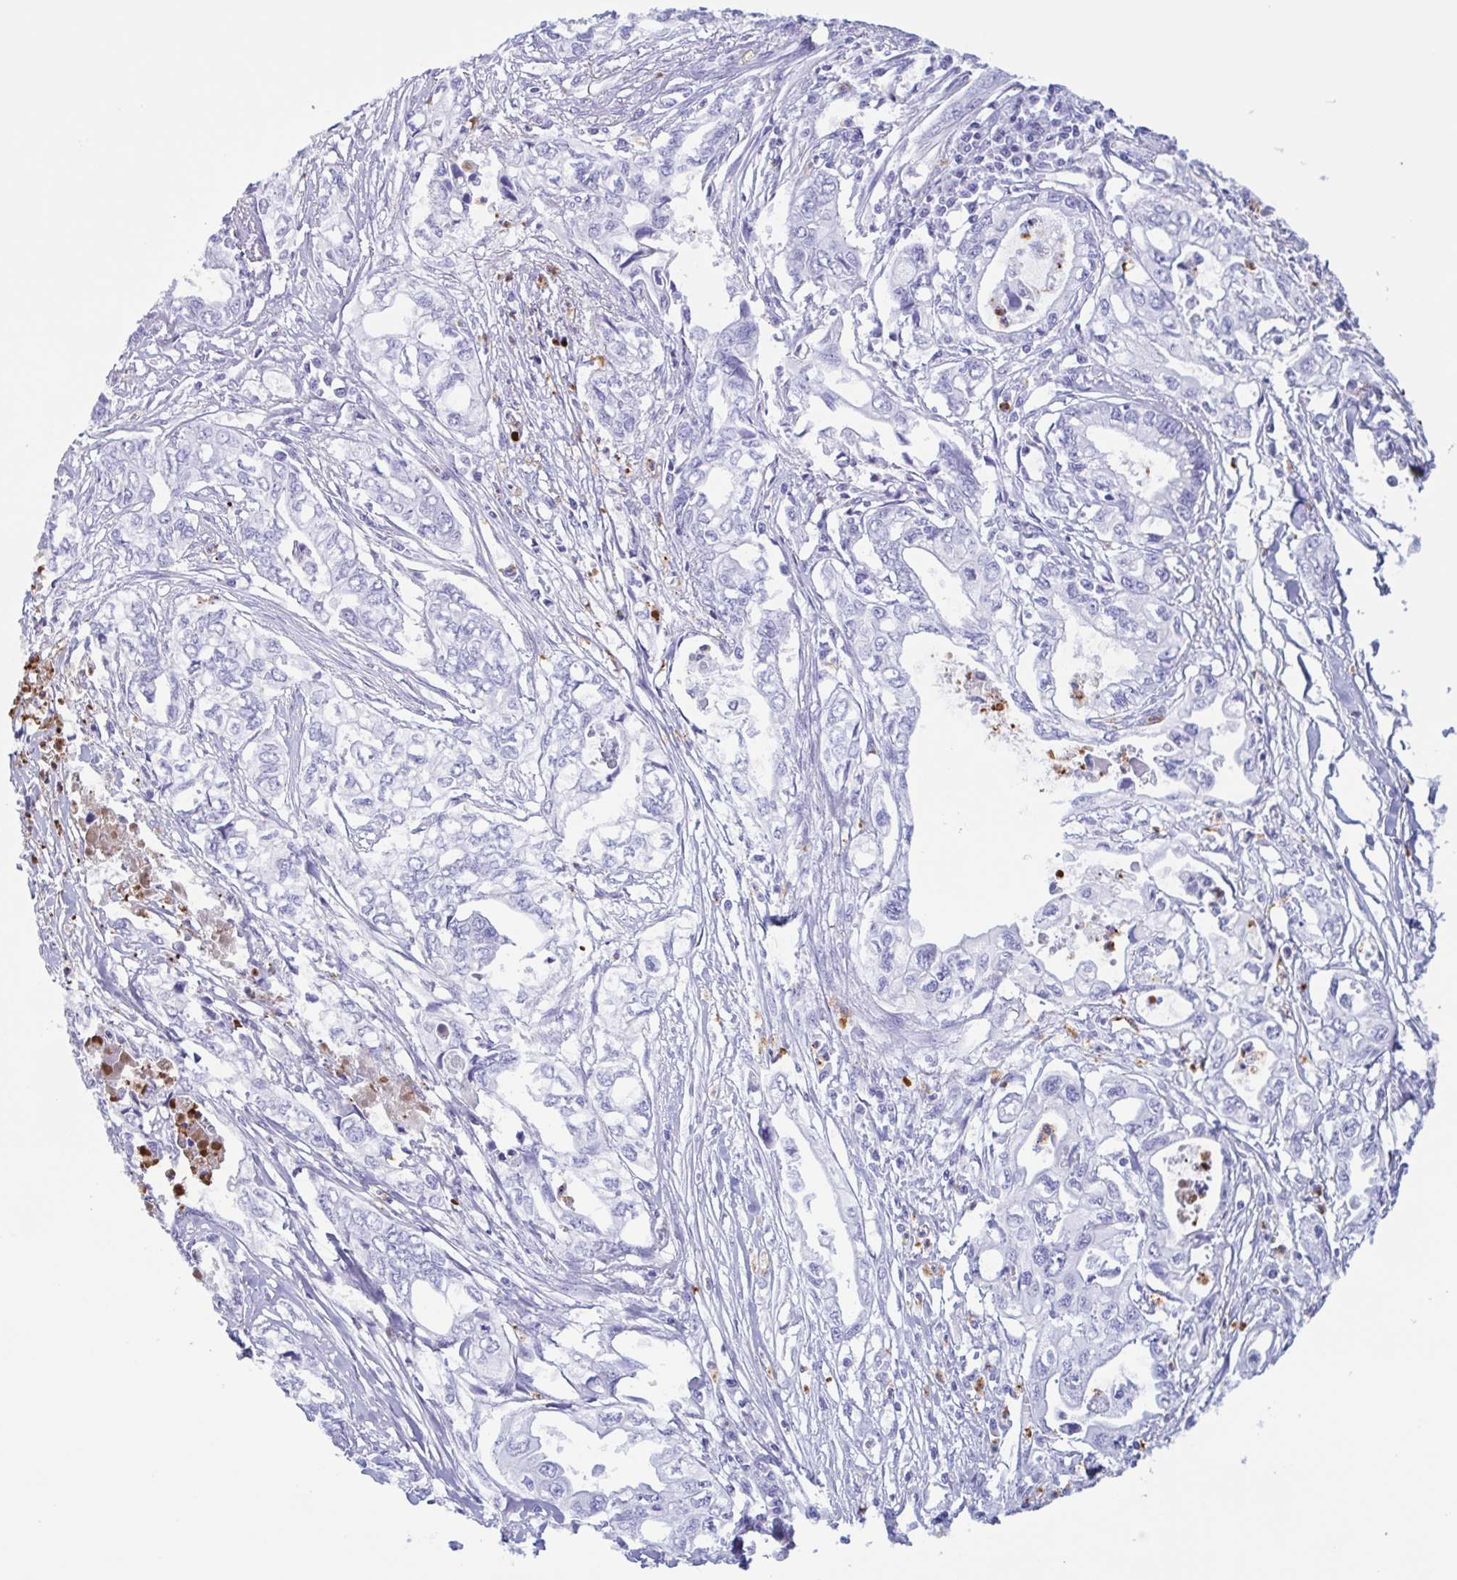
{"staining": {"intensity": "negative", "quantity": "none", "location": "none"}, "tissue": "pancreatic cancer", "cell_type": "Tumor cells", "image_type": "cancer", "snomed": [{"axis": "morphology", "description": "Adenocarcinoma, NOS"}, {"axis": "topography", "description": "Pancreas"}], "caption": "Tumor cells show no significant protein staining in adenocarcinoma (pancreatic).", "gene": "LTF", "patient": {"sex": "male", "age": 68}}